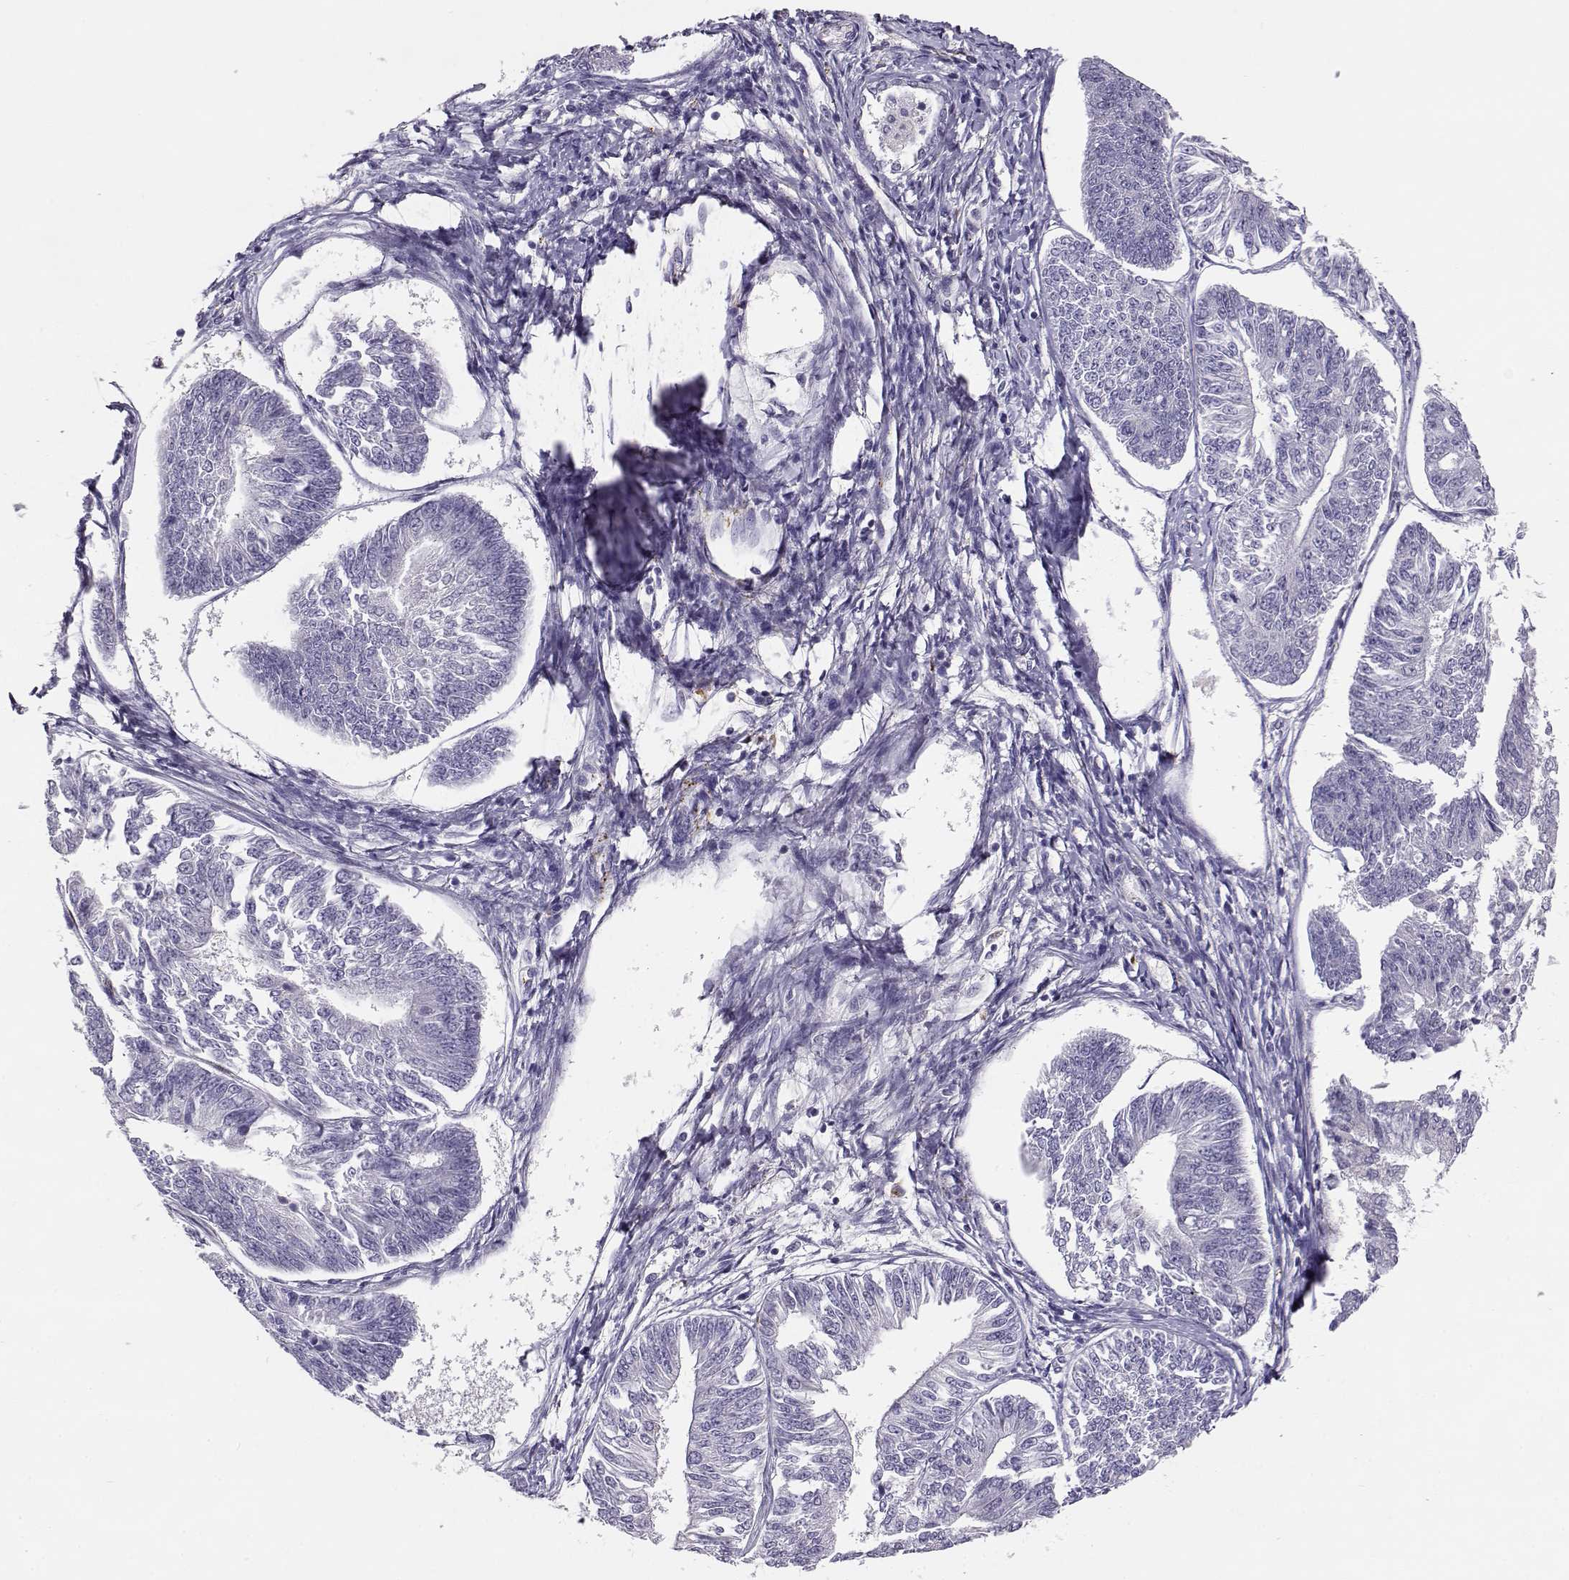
{"staining": {"intensity": "negative", "quantity": "none", "location": "none"}, "tissue": "endometrial cancer", "cell_type": "Tumor cells", "image_type": "cancer", "snomed": [{"axis": "morphology", "description": "Adenocarcinoma, NOS"}, {"axis": "topography", "description": "Endometrium"}], "caption": "Tumor cells are negative for brown protein staining in endometrial cancer (adenocarcinoma).", "gene": "ENDOU", "patient": {"sex": "female", "age": 58}}